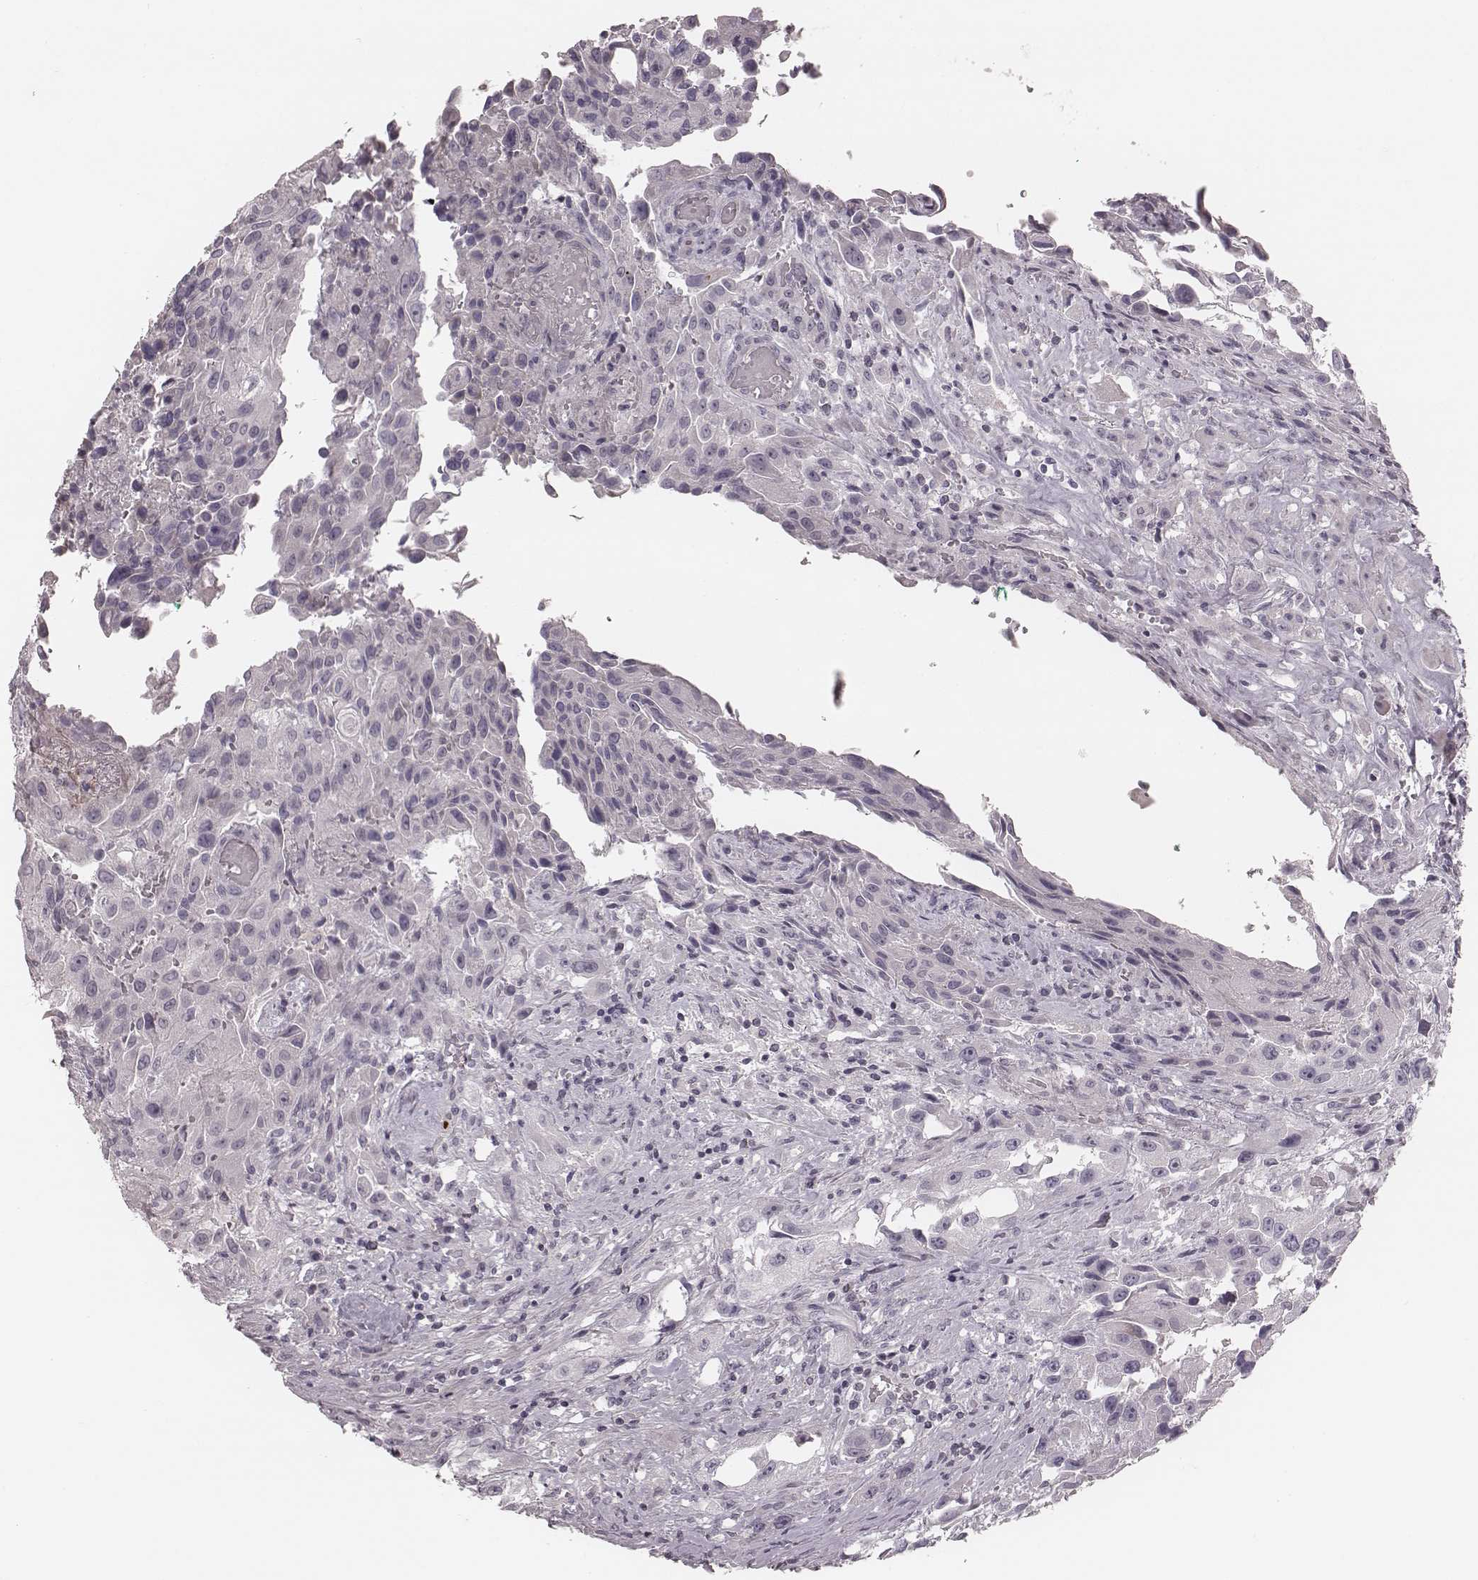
{"staining": {"intensity": "negative", "quantity": "none", "location": "none"}, "tissue": "urothelial cancer", "cell_type": "Tumor cells", "image_type": "cancer", "snomed": [{"axis": "morphology", "description": "Urothelial carcinoma, High grade"}, {"axis": "topography", "description": "Urinary bladder"}], "caption": "Immunohistochemistry (IHC) image of human urothelial cancer stained for a protein (brown), which demonstrates no positivity in tumor cells. (Brightfield microscopy of DAB IHC at high magnification).", "gene": "S100Z", "patient": {"sex": "male", "age": 79}}